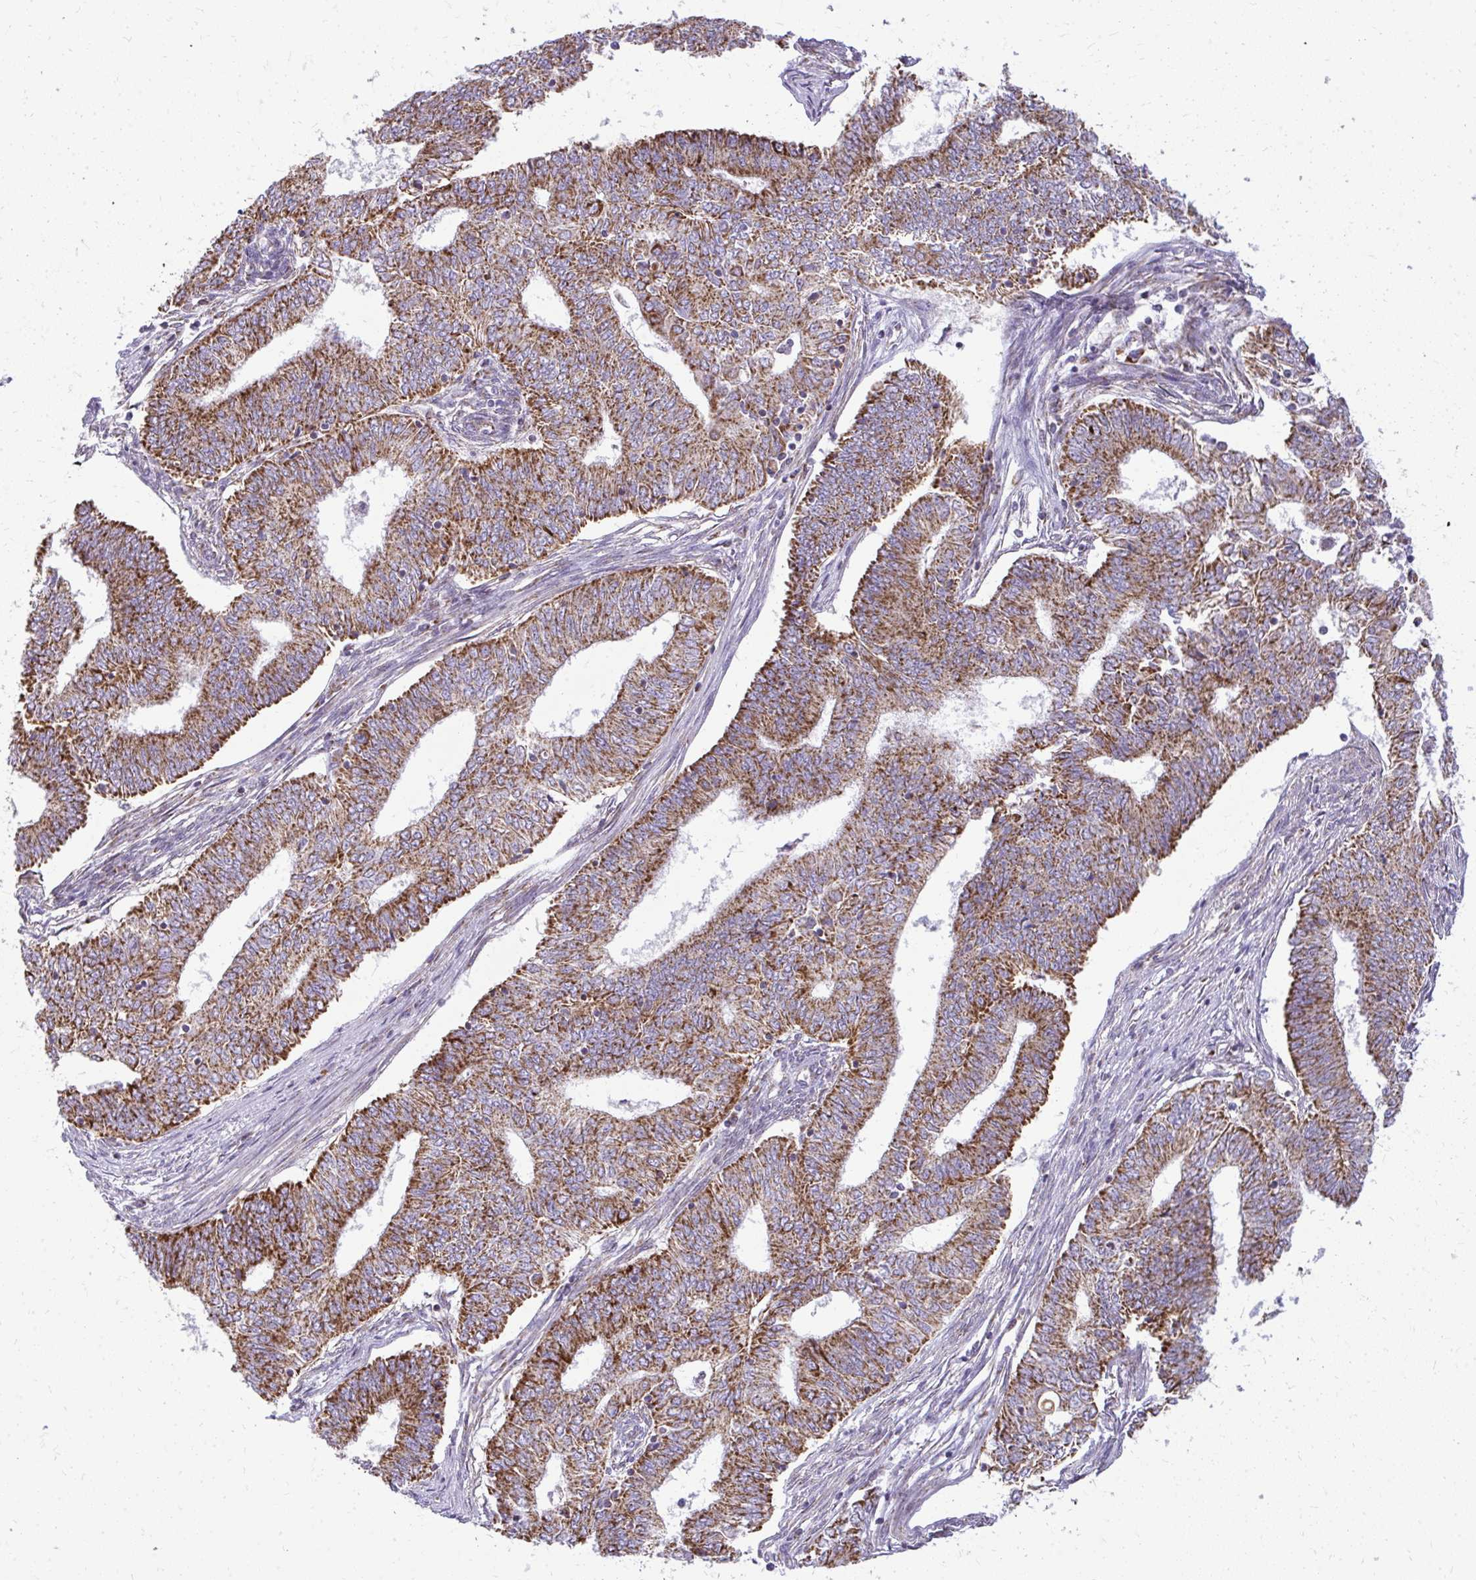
{"staining": {"intensity": "strong", "quantity": ">75%", "location": "cytoplasmic/membranous"}, "tissue": "endometrial cancer", "cell_type": "Tumor cells", "image_type": "cancer", "snomed": [{"axis": "morphology", "description": "Adenocarcinoma, NOS"}, {"axis": "topography", "description": "Endometrium"}], "caption": "About >75% of tumor cells in endometrial adenocarcinoma show strong cytoplasmic/membranous protein expression as visualized by brown immunohistochemical staining.", "gene": "IFIT1", "patient": {"sex": "female", "age": 62}}